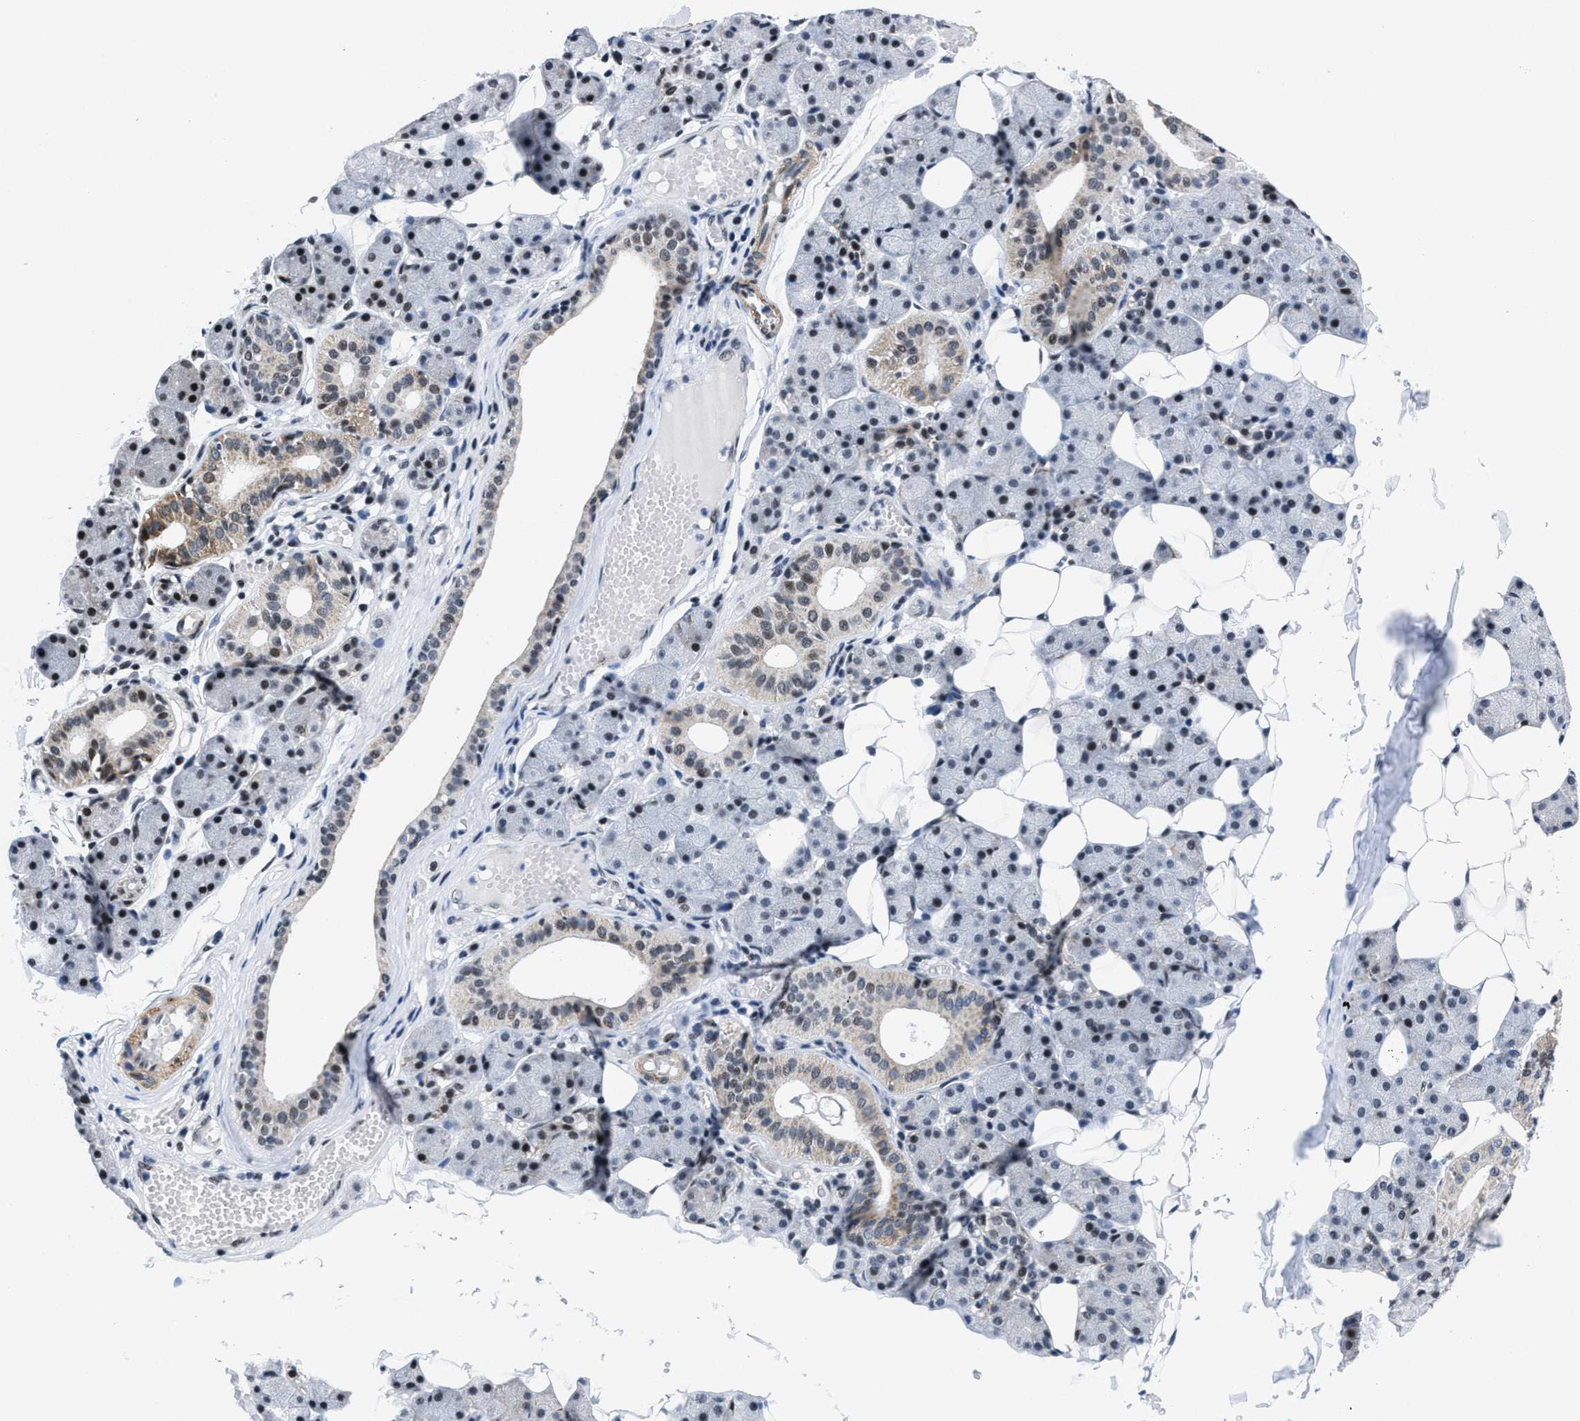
{"staining": {"intensity": "moderate", "quantity": "<25%", "location": "cytoplasmic/membranous,nuclear"}, "tissue": "salivary gland", "cell_type": "Glandular cells", "image_type": "normal", "snomed": [{"axis": "morphology", "description": "Normal tissue, NOS"}, {"axis": "topography", "description": "Salivary gland"}], "caption": "About <25% of glandular cells in unremarkable salivary gland show moderate cytoplasmic/membranous,nuclear protein positivity as visualized by brown immunohistochemical staining.", "gene": "ID3", "patient": {"sex": "female", "age": 33}}